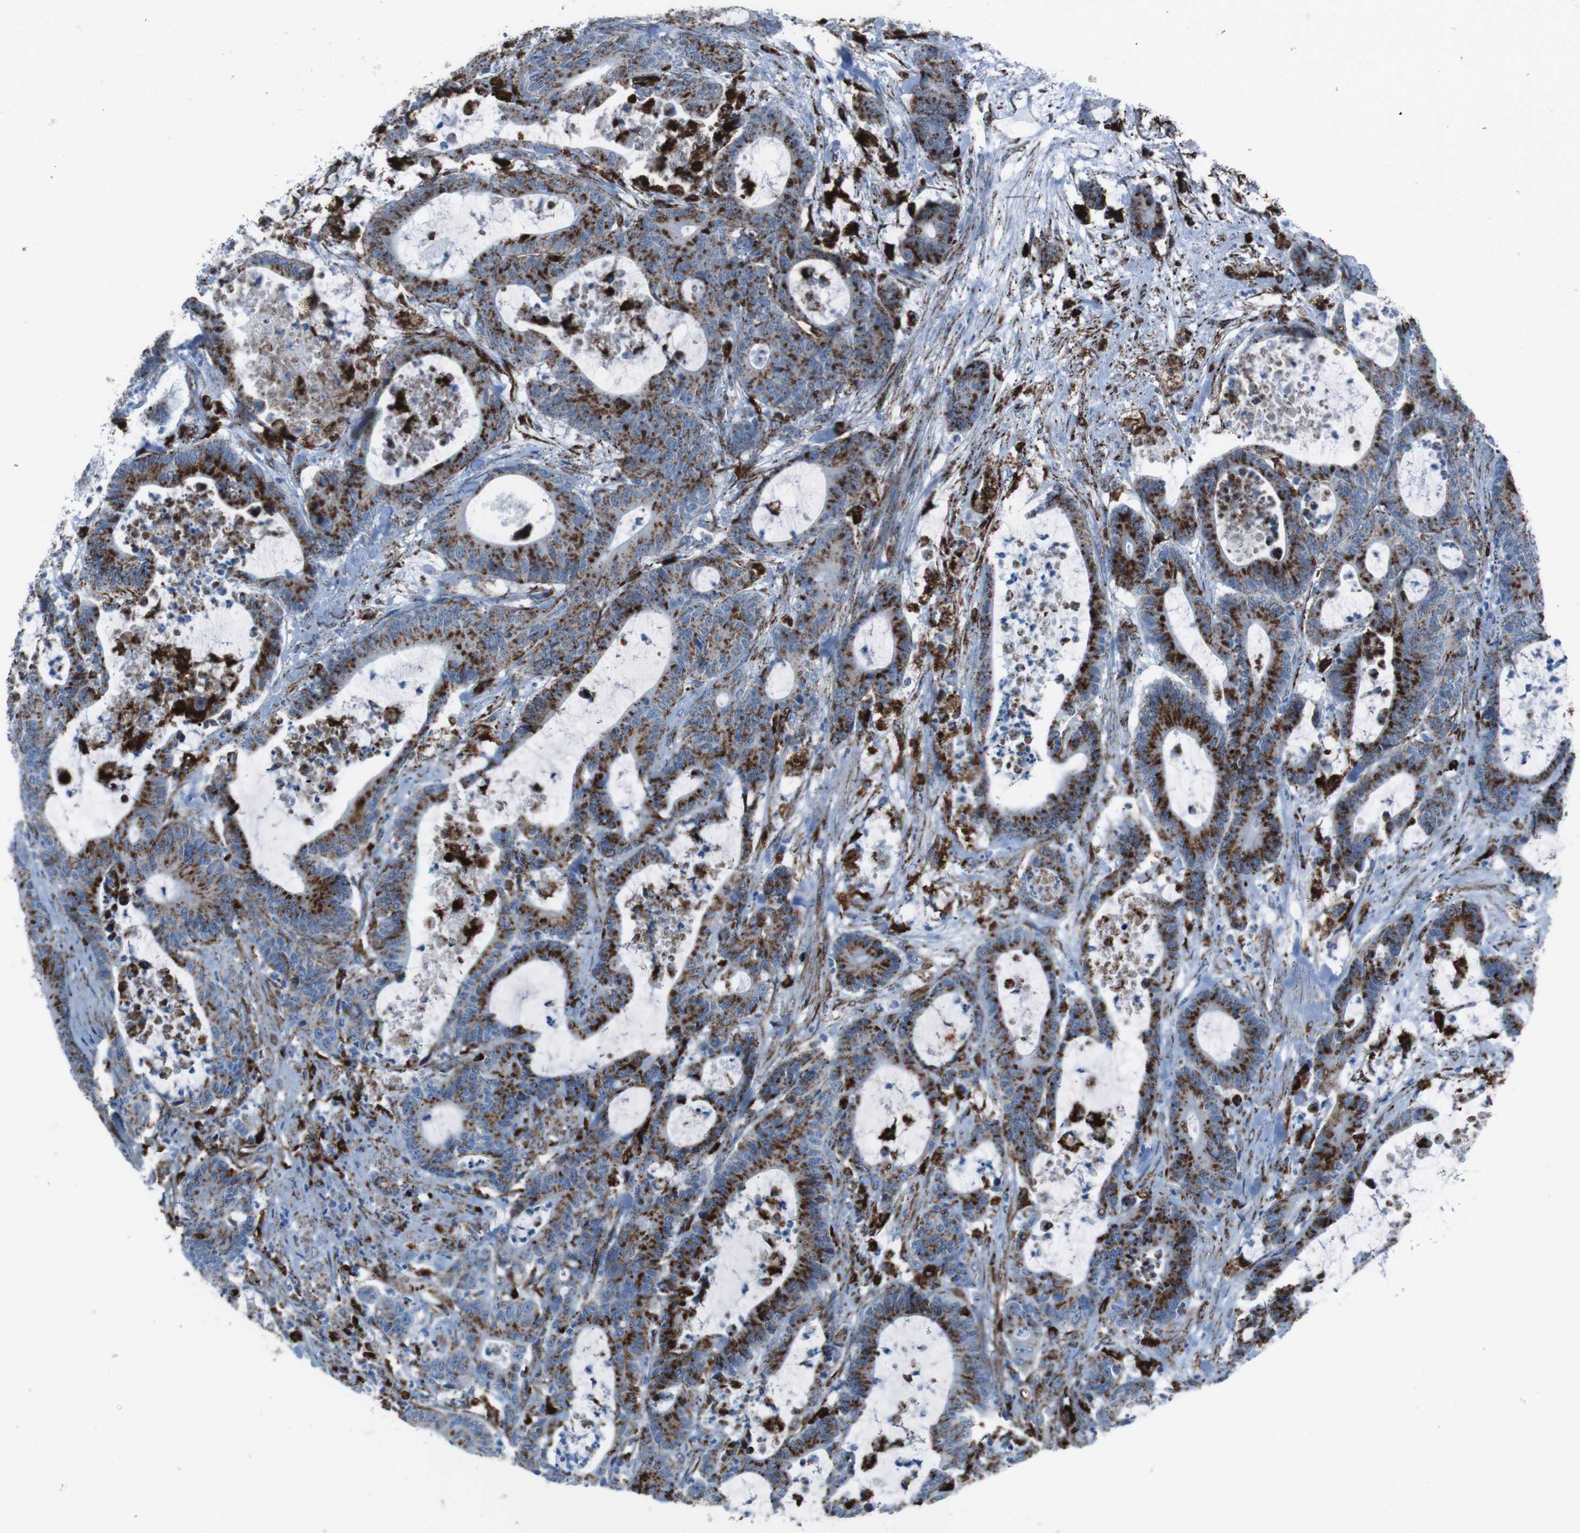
{"staining": {"intensity": "strong", "quantity": ">75%", "location": "cytoplasmic/membranous"}, "tissue": "colorectal cancer", "cell_type": "Tumor cells", "image_type": "cancer", "snomed": [{"axis": "morphology", "description": "Adenocarcinoma, NOS"}, {"axis": "topography", "description": "Colon"}], "caption": "Colorectal cancer stained with immunohistochemistry reveals strong cytoplasmic/membranous positivity in approximately >75% of tumor cells. (brown staining indicates protein expression, while blue staining denotes nuclei).", "gene": "SCARB2", "patient": {"sex": "female", "age": 84}}